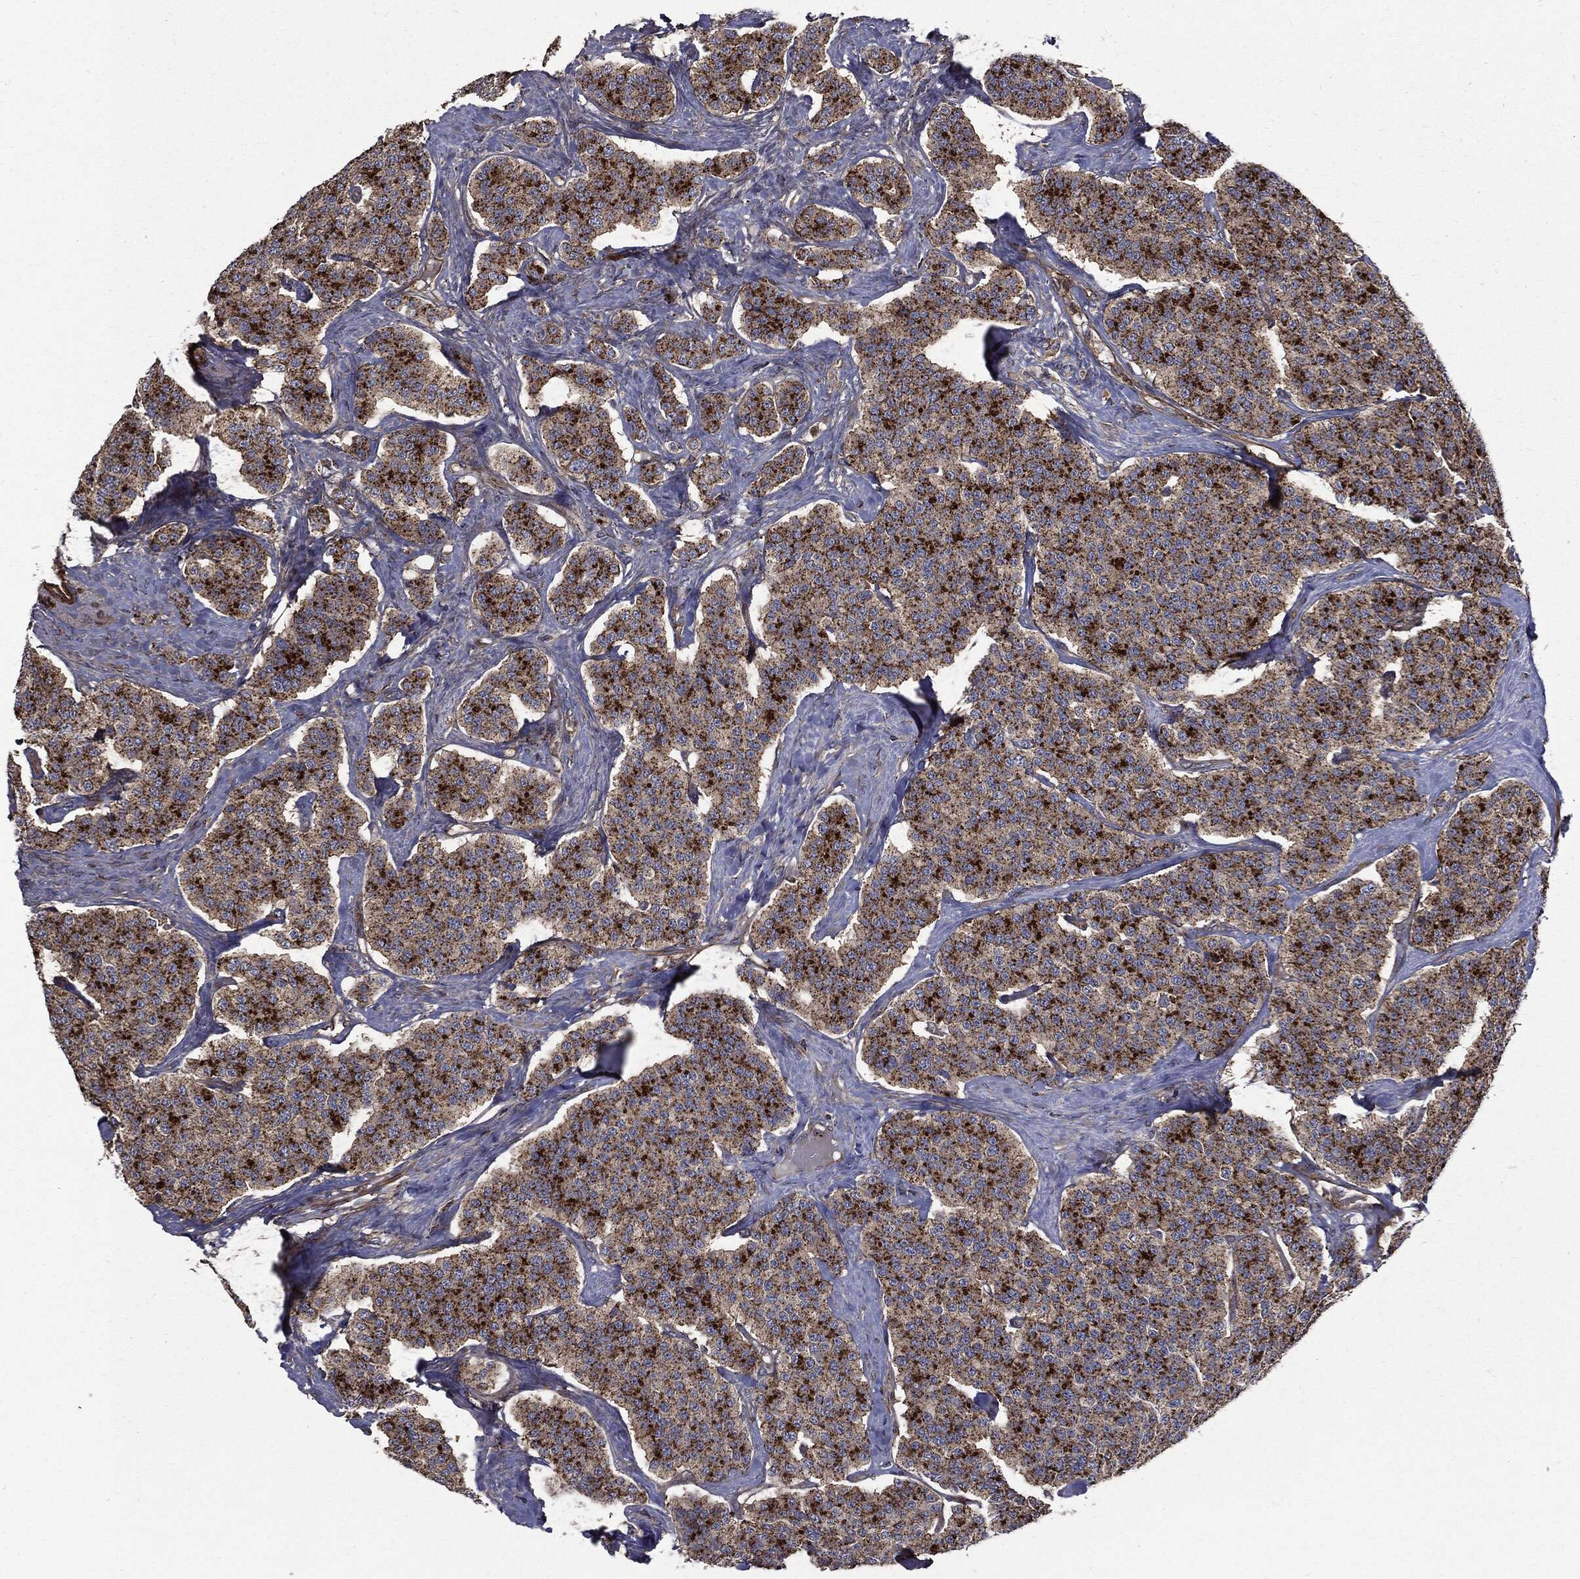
{"staining": {"intensity": "strong", "quantity": ">75%", "location": "cytoplasmic/membranous"}, "tissue": "carcinoid", "cell_type": "Tumor cells", "image_type": "cancer", "snomed": [{"axis": "morphology", "description": "Carcinoid, malignant, NOS"}, {"axis": "topography", "description": "Small intestine"}], "caption": "Malignant carcinoid stained with a protein marker displays strong staining in tumor cells.", "gene": "PDCD6IP", "patient": {"sex": "female", "age": 58}}